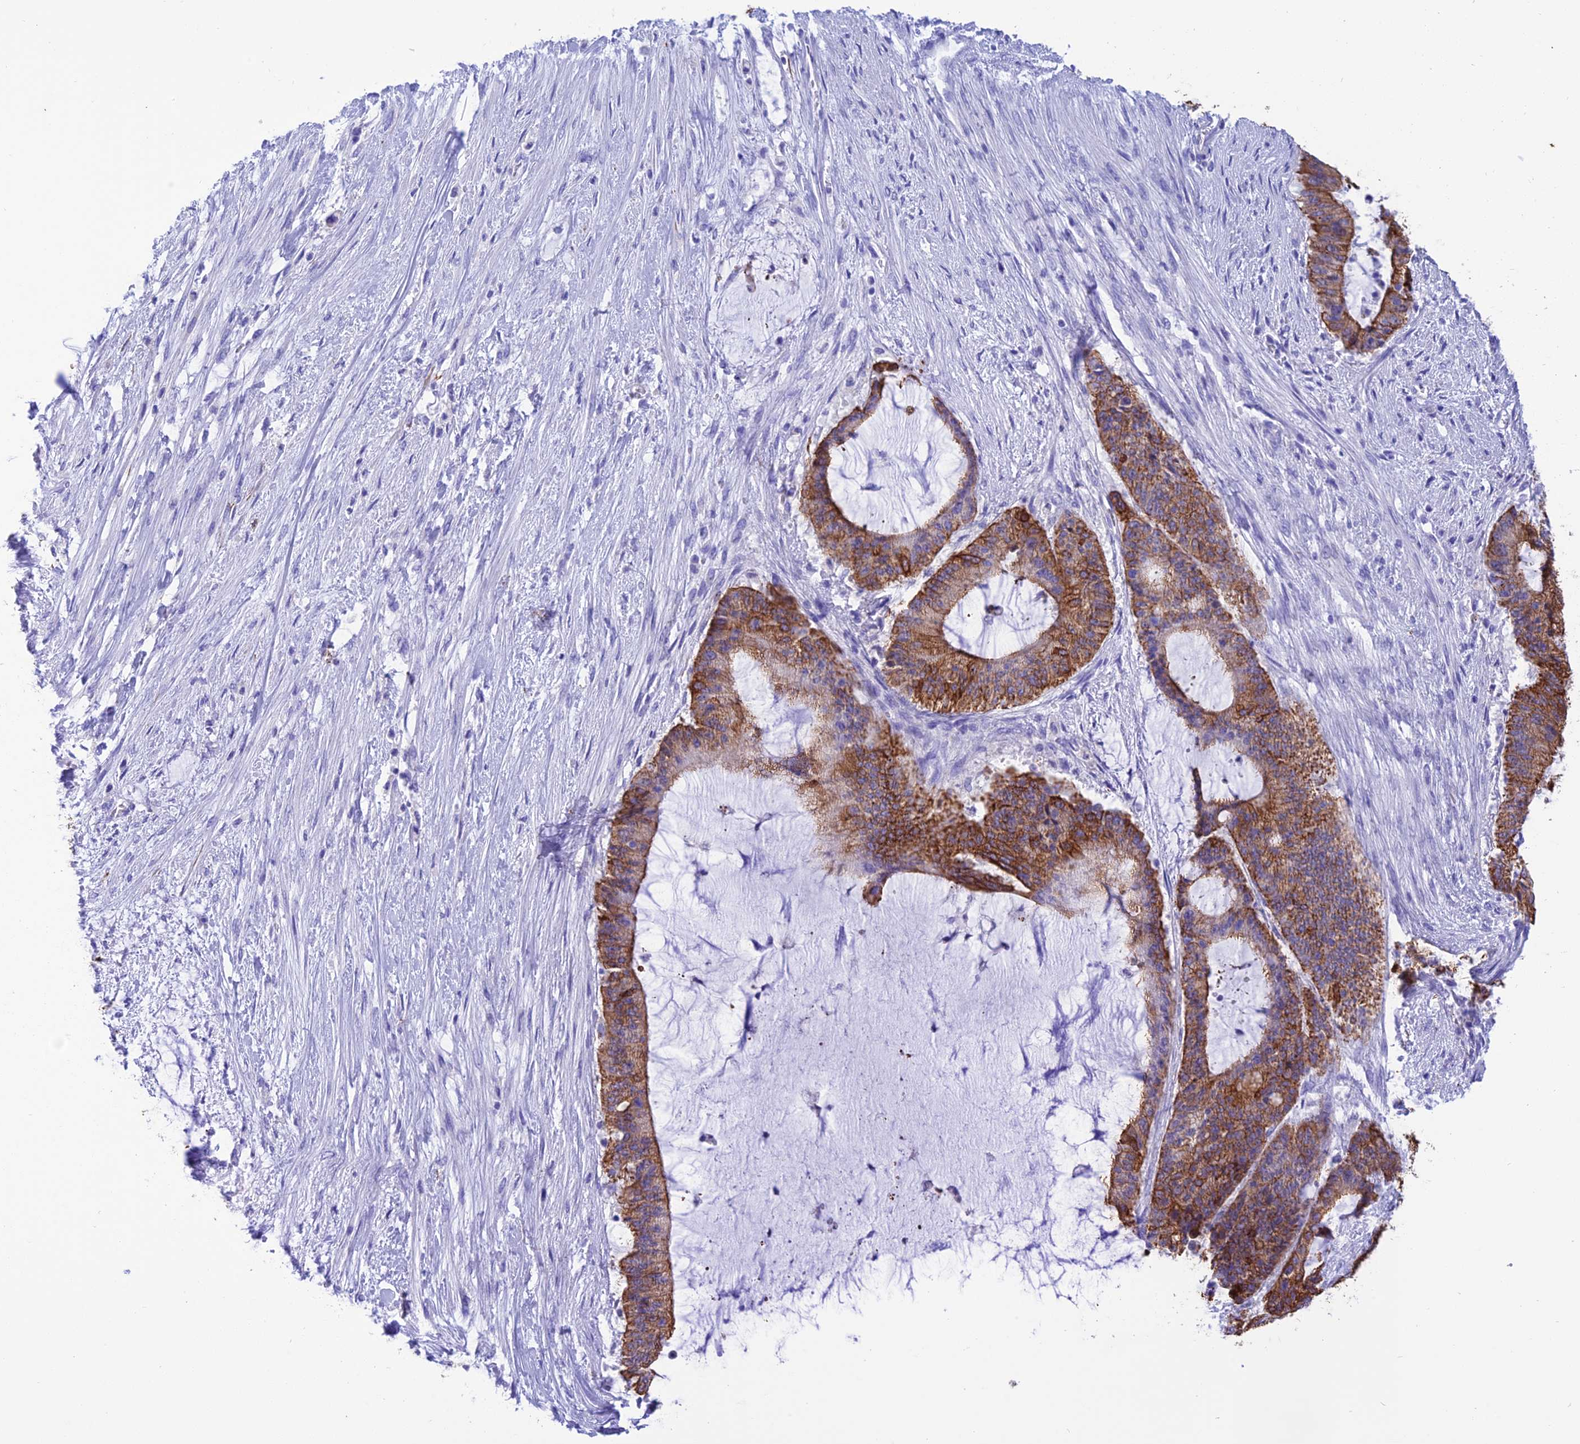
{"staining": {"intensity": "moderate", "quantity": ">75%", "location": "cytoplasmic/membranous"}, "tissue": "liver cancer", "cell_type": "Tumor cells", "image_type": "cancer", "snomed": [{"axis": "morphology", "description": "Normal tissue, NOS"}, {"axis": "morphology", "description": "Cholangiocarcinoma"}, {"axis": "topography", "description": "Liver"}, {"axis": "topography", "description": "Peripheral nerve tissue"}], "caption": "A photomicrograph of human cholangiocarcinoma (liver) stained for a protein shows moderate cytoplasmic/membranous brown staining in tumor cells.", "gene": "VPS52", "patient": {"sex": "female", "age": 73}}